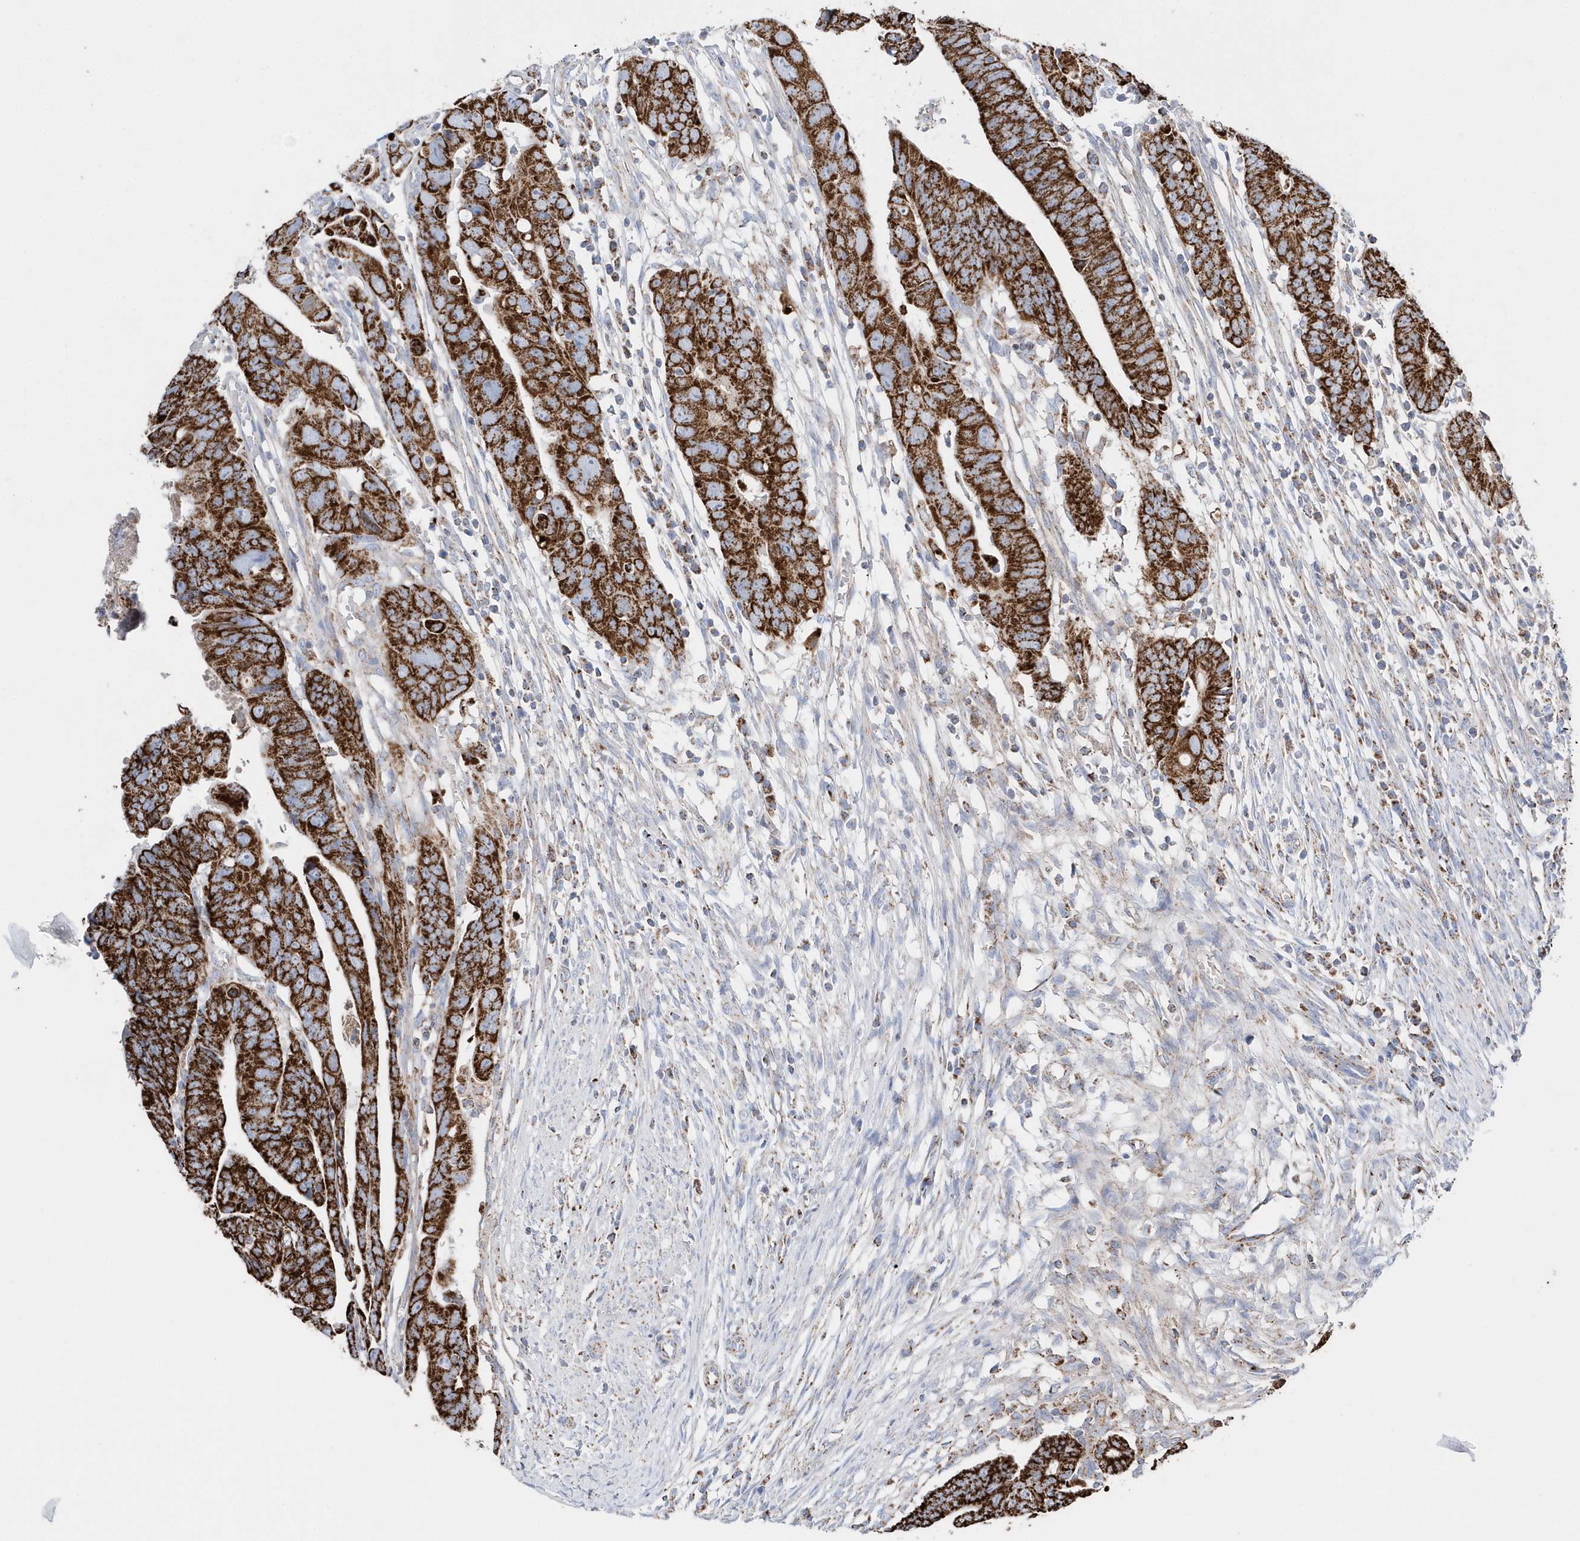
{"staining": {"intensity": "strong", "quantity": ">75%", "location": "cytoplasmic/membranous"}, "tissue": "colorectal cancer", "cell_type": "Tumor cells", "image_type": "cancer", "snomed": [{"axis": "morphology", "description": "Adenocarcinoma, NOS"}, {"axis": "topography", "description": "Rectum"}], "caption": "Immunohistochemistry histopathology image of neoplastic tissue: human colorectal adenocarcinoma stained using IHC displays high levels of strong protein expression localized specifically in the cytoplasmic/membranous of tumor cells, appearing as a cytoplasmic/membranous brown color.", "gene": "TMCO6", "patient": {"sex": "female", "age": 65}}